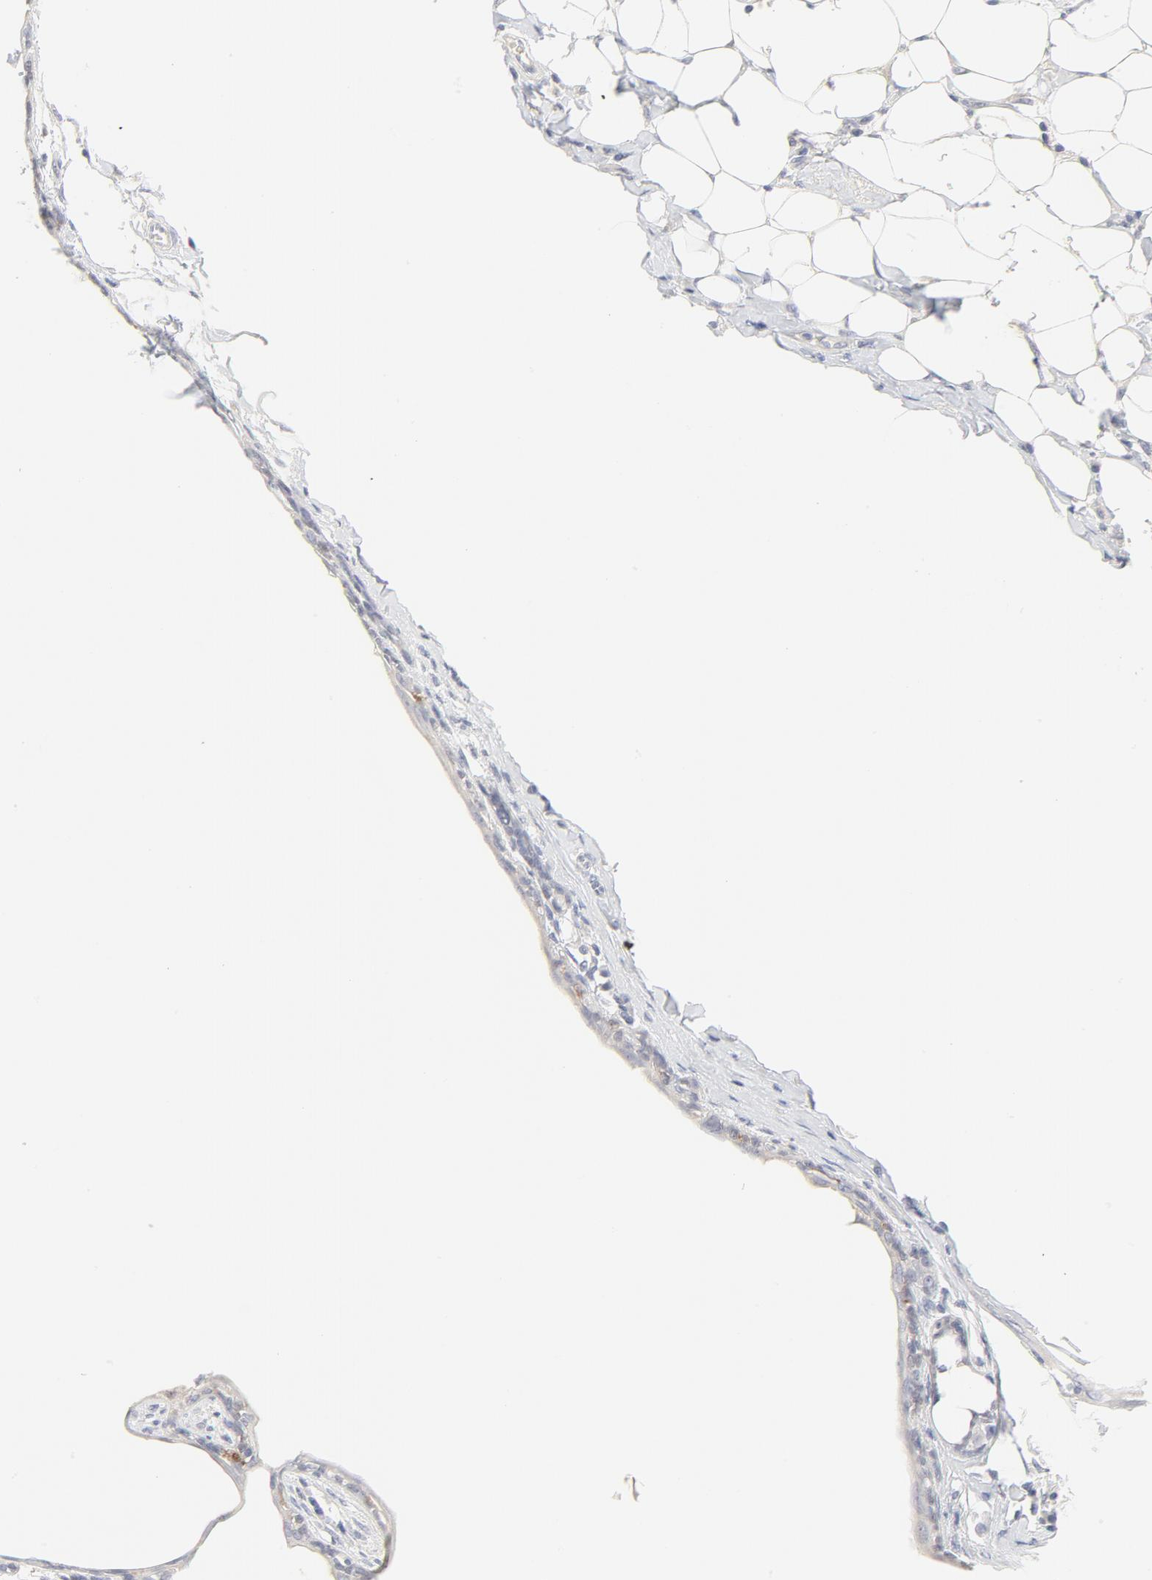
{"staining": {"intensity": "negative", "quantity": "none", "location": "none"}, "tissue": "breast cancer", "cell_type": "Tumor cells", "image_type": "cancer", "snomed": [{"axis": "morphology", "description": "Duct carcinoma"}, {"axis": "topography", "description": "Breast"}], "caption": "Immunohistochemical staining of human breast cancer demonstrates no significant positivity in tumor cells.", "gene": "FCGBP", "patient": {"sex": "female", "age": 40}}